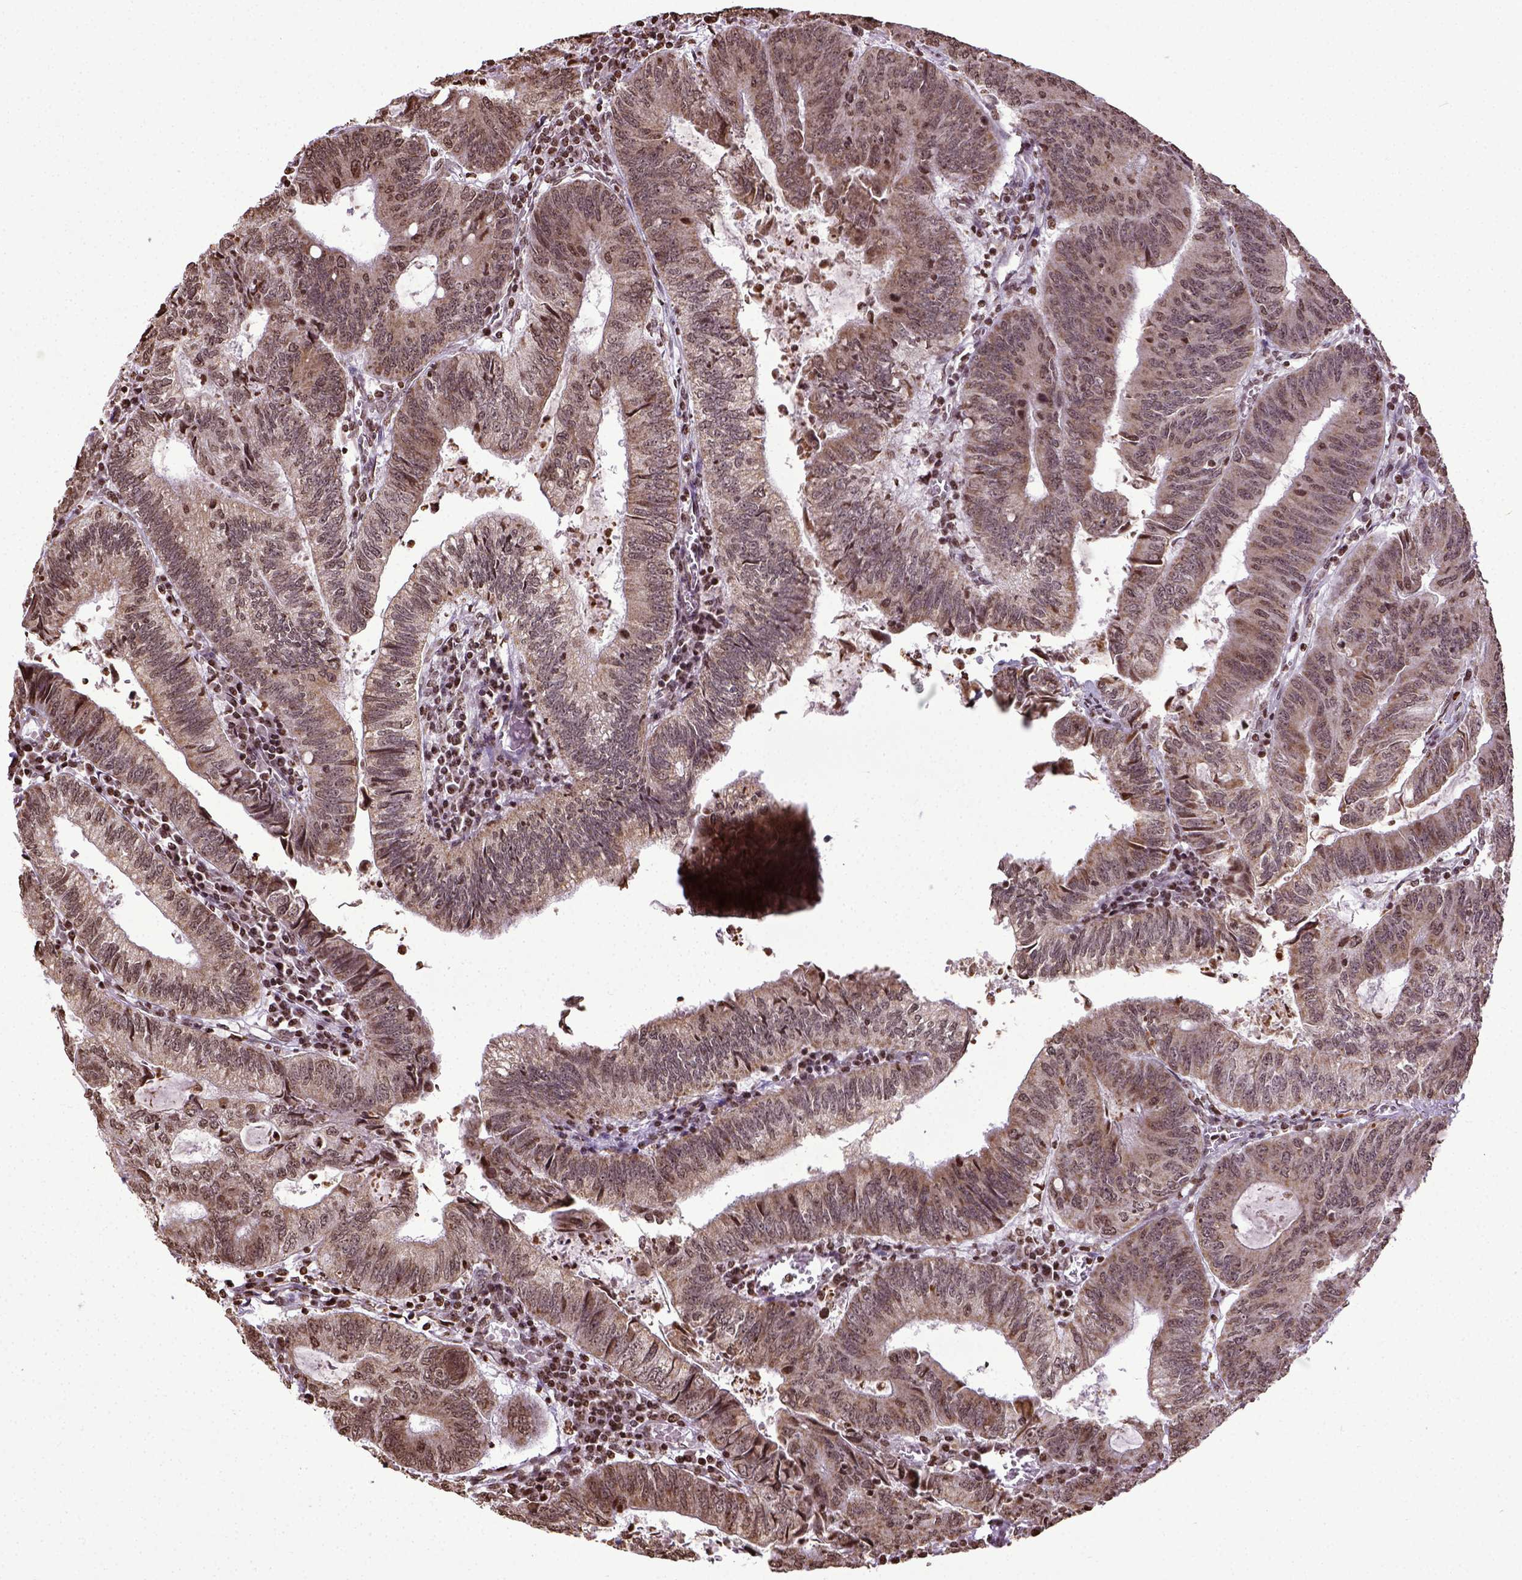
{"staining": {"intensity": "moderate", "quantity": ">75%", "location": "nuclear"}, "tissue": "colorectal cancer", "cell_type": "Tumor cells", "image_type": "cancer", "snomed": [{"axis": "morphology", "description": "Adenocarcinoma, NOS"}, {"axis": "topography", "description": "Colon"}], "caption": "An image of human colorectal cancer (adenocarcinoma) stained for a protein shows moderate nuclear brown staining in tumor cells.", "gene": "ZNF75D", "patient": {"sex": "male", "age": 67}}